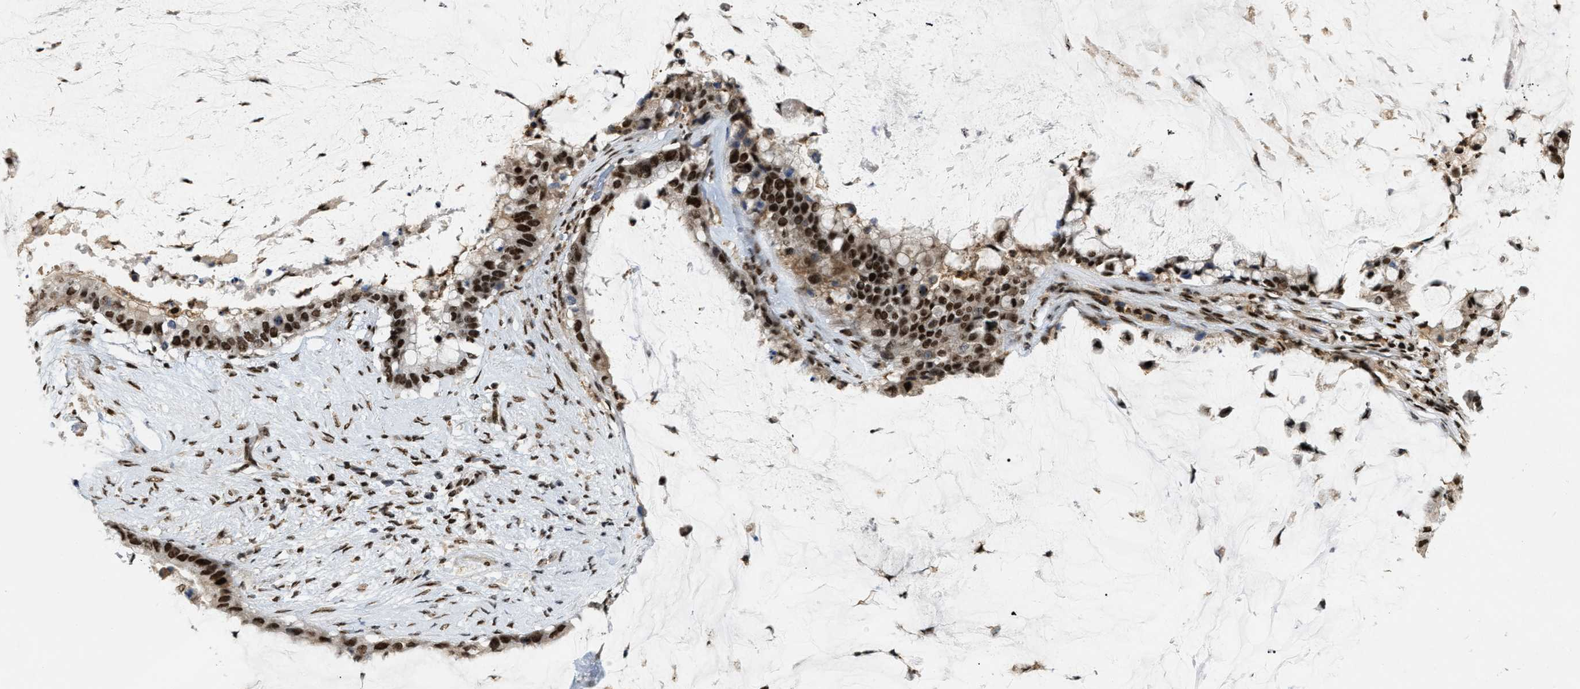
{"staining": {"intensity": "moderate", "quantity": ">75%", "location": "nuclear"}, "tissue": "pancreatic cancer", "cell_type": "Tumor cells", "image_type": "cancer", "snomed": [{"axis": "morphology", "description": "Adenocarcinoma, NOS"}, {"axis": "topography", "description": "Pancreas"}], "caption": "Pancreatic cancer stained for a protein (brown) shows moderate nuclear positive positivity in about >75% of tumor cells.", "gene": "NUMA1", "patient": {"sex": "male", "age": 41}}